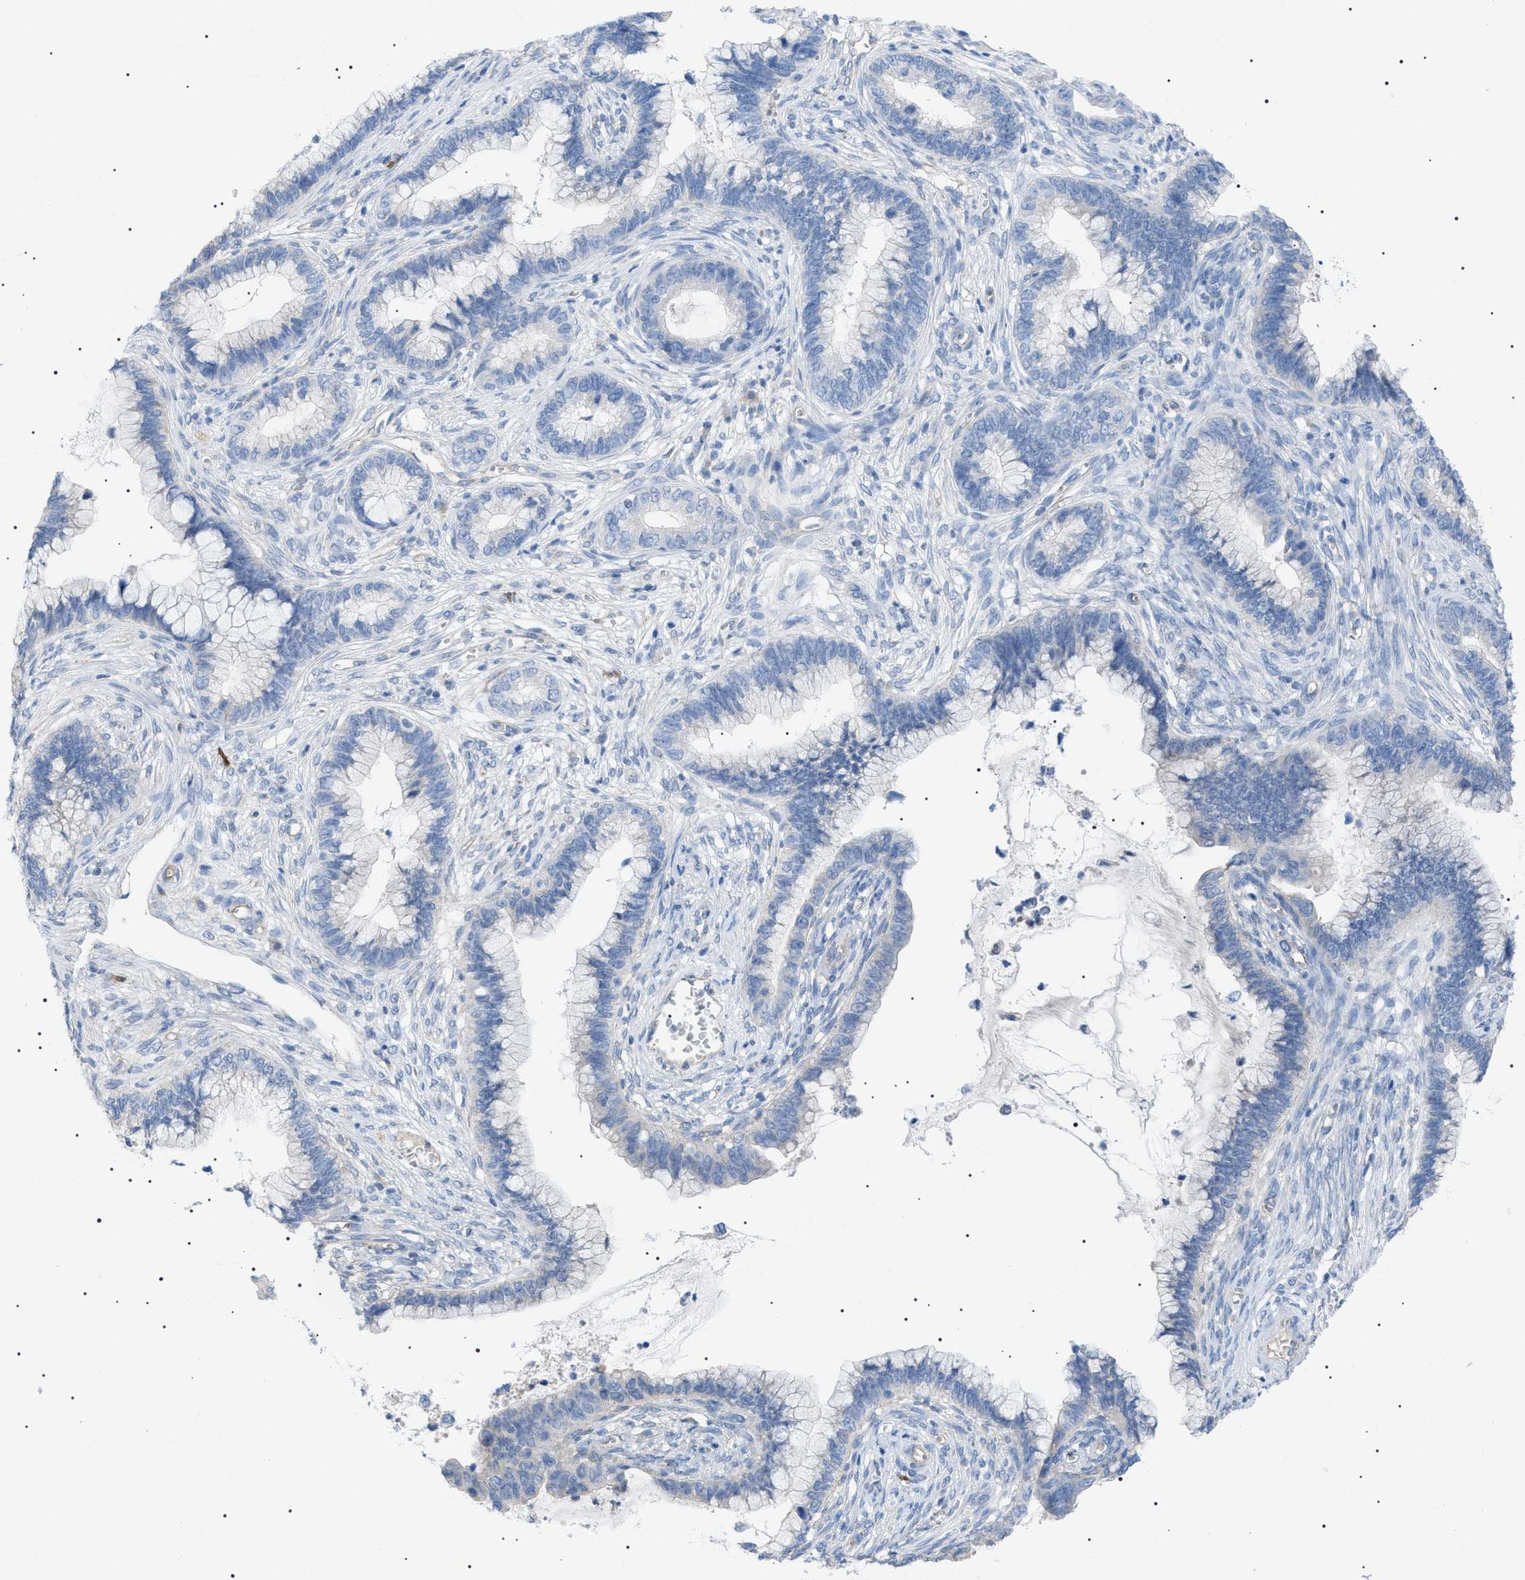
{"staining": {"intensity": "negative", "quantity": "none", "location": "none"}, "tissue": "cervical cancer", "cell_type": "Tumor cells", "image_type": "cancer", "snomed": [{"axis": "morphology", "description": "Adenocarcinoma, NOS"}, {"axis": "topography", "description": "Cervix"}], "caption": "Human cervical cancer stained for a protein using IHC shows no positivity in tumor cells.", "gene": "ADAMTS1", "patient": {"sex": "female", "age": 44}}